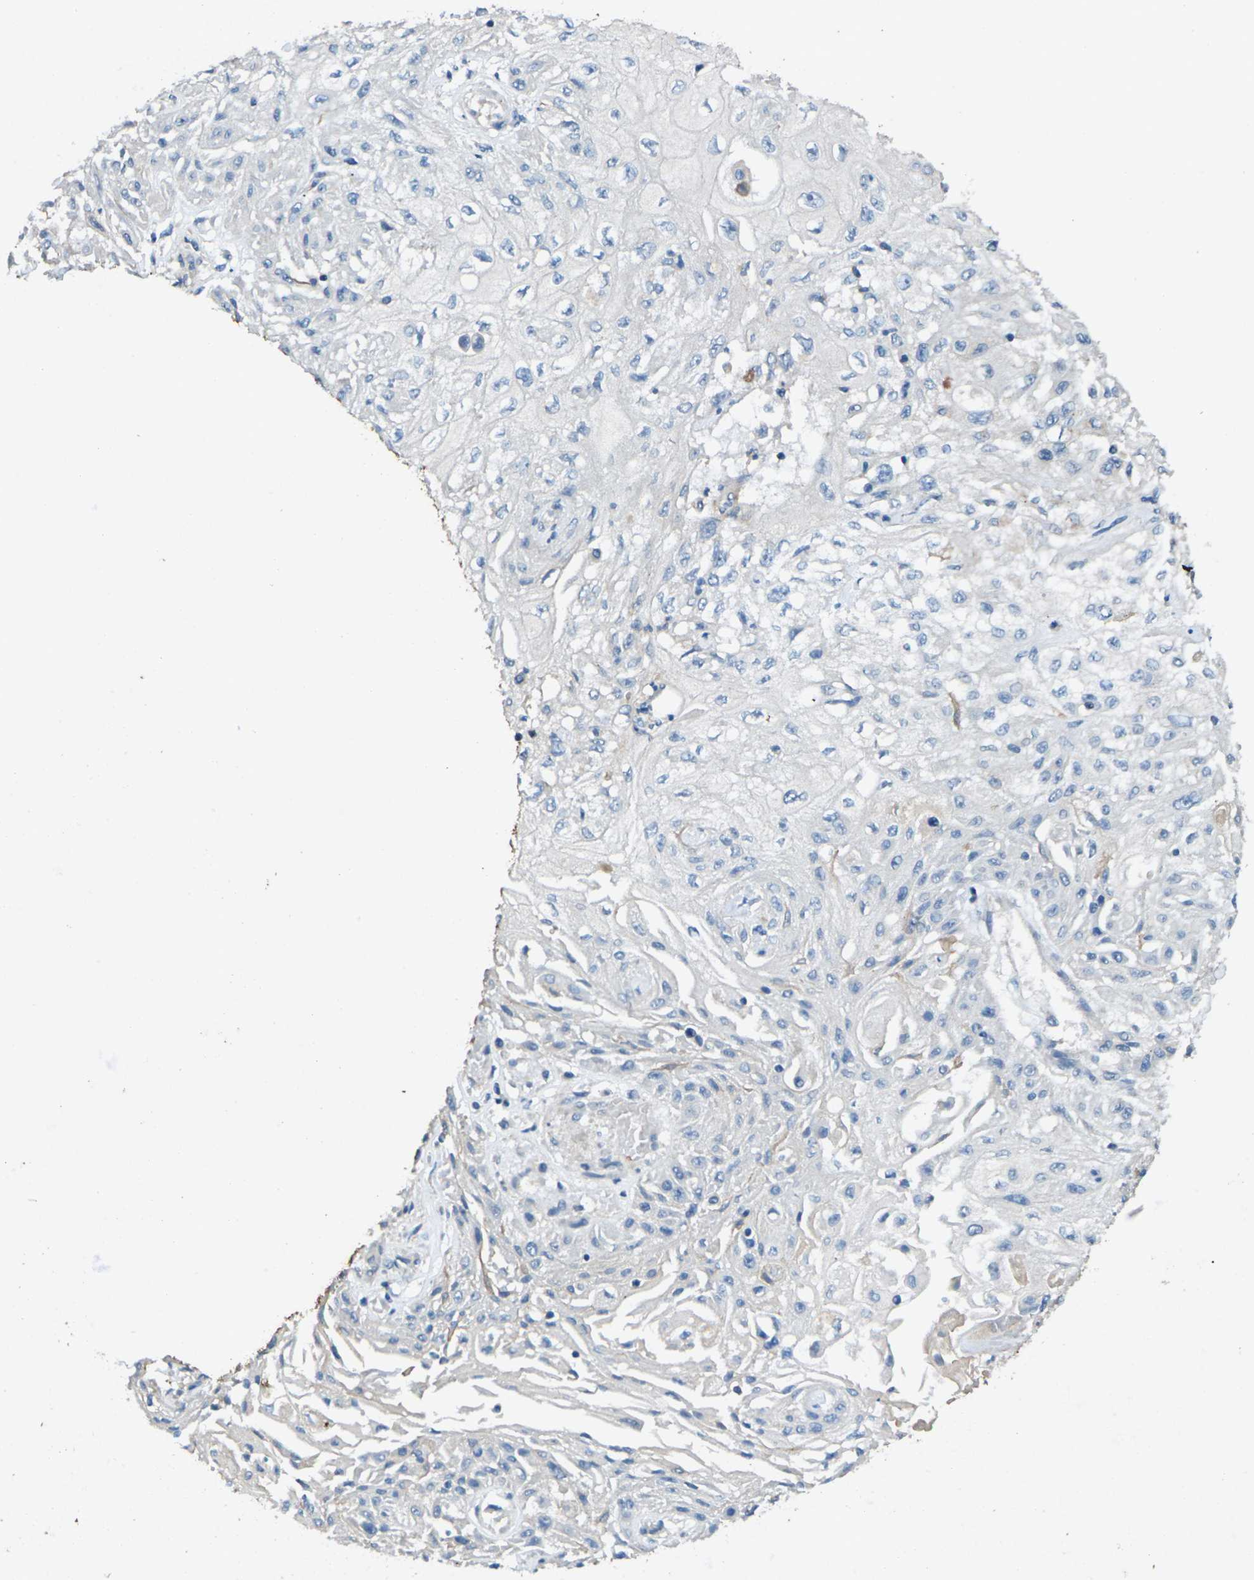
{"staining": {"intensity": "negative", "quantity": "none", "location": "none"}, "tissue": "skin cancer", "cell_type": "Tumor cells", "image_type": "cancer", "snomed": [{"axis": "morphology", "description": "Squamous cell carcinoma, NOS"}, {"axis": "topography", "description": "Skin"}], "caption": "IHC histopathology image of skin cancer (squamous cell carcinoma) stained for a protein (brown), which shows no positivity in tumor cells.", "gene": "SIGLEC14", "patient": {"sex": "male", "age": 75}}